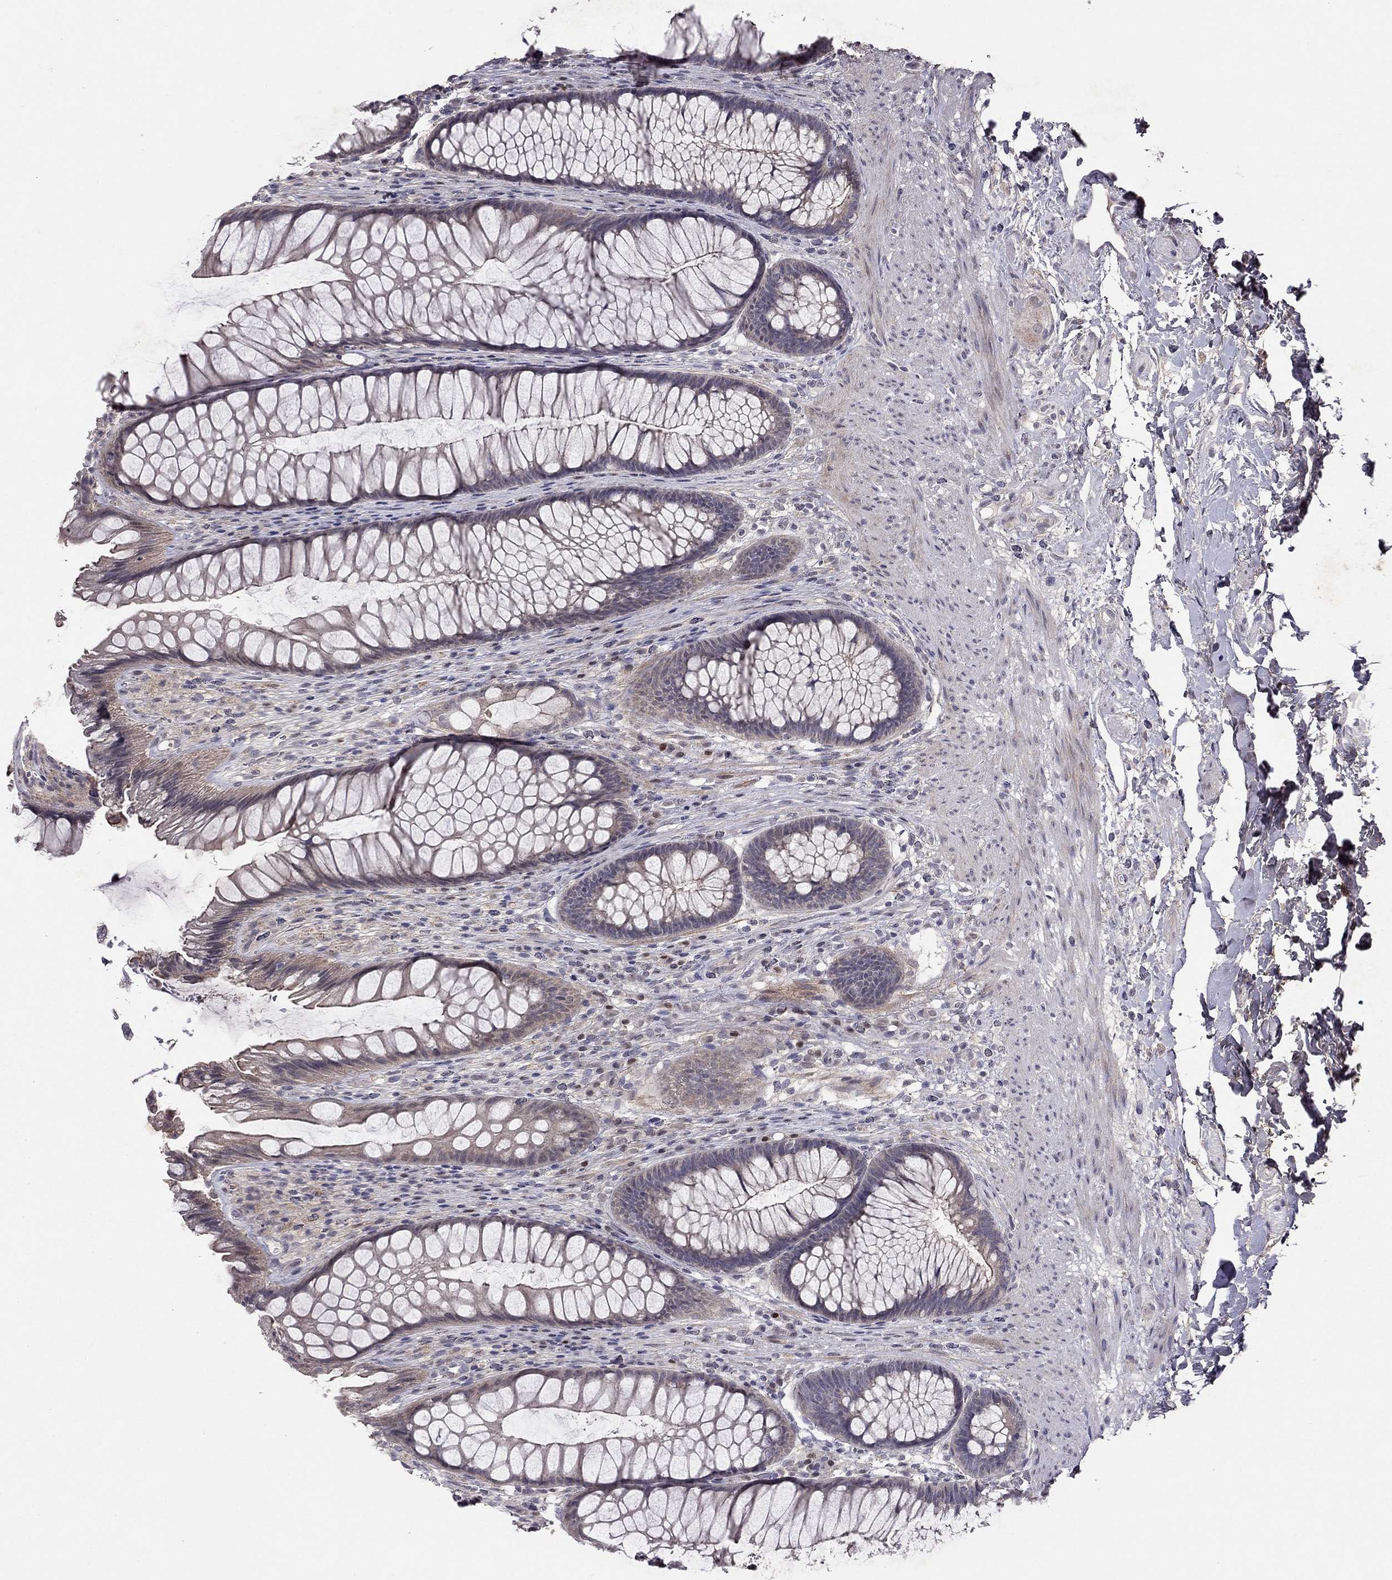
{"staining": {"intensity": "moderate", "quantity": "<25%", "location": "cytoplasmic/membranous"}, "tissue": "rectum", "cell_type": "Glandular cells", "image_type": "normal", "snomed": [{"axis": "morphology", "description": "Normal tissue, NOS"}, {"axis": "topography", "description": "Rectum"}], "caption": "A low amount of moderate cytoplasmic/membranous staining is identified in approximately <25% of glandular cells in unremarkable rectum. Using DAB (brown) and hematoxylin (blue) stains, captured at high magnification using brightfield microscopy.", "gene": "ESR2", "patient": {"sex": "male", "age": 53}}